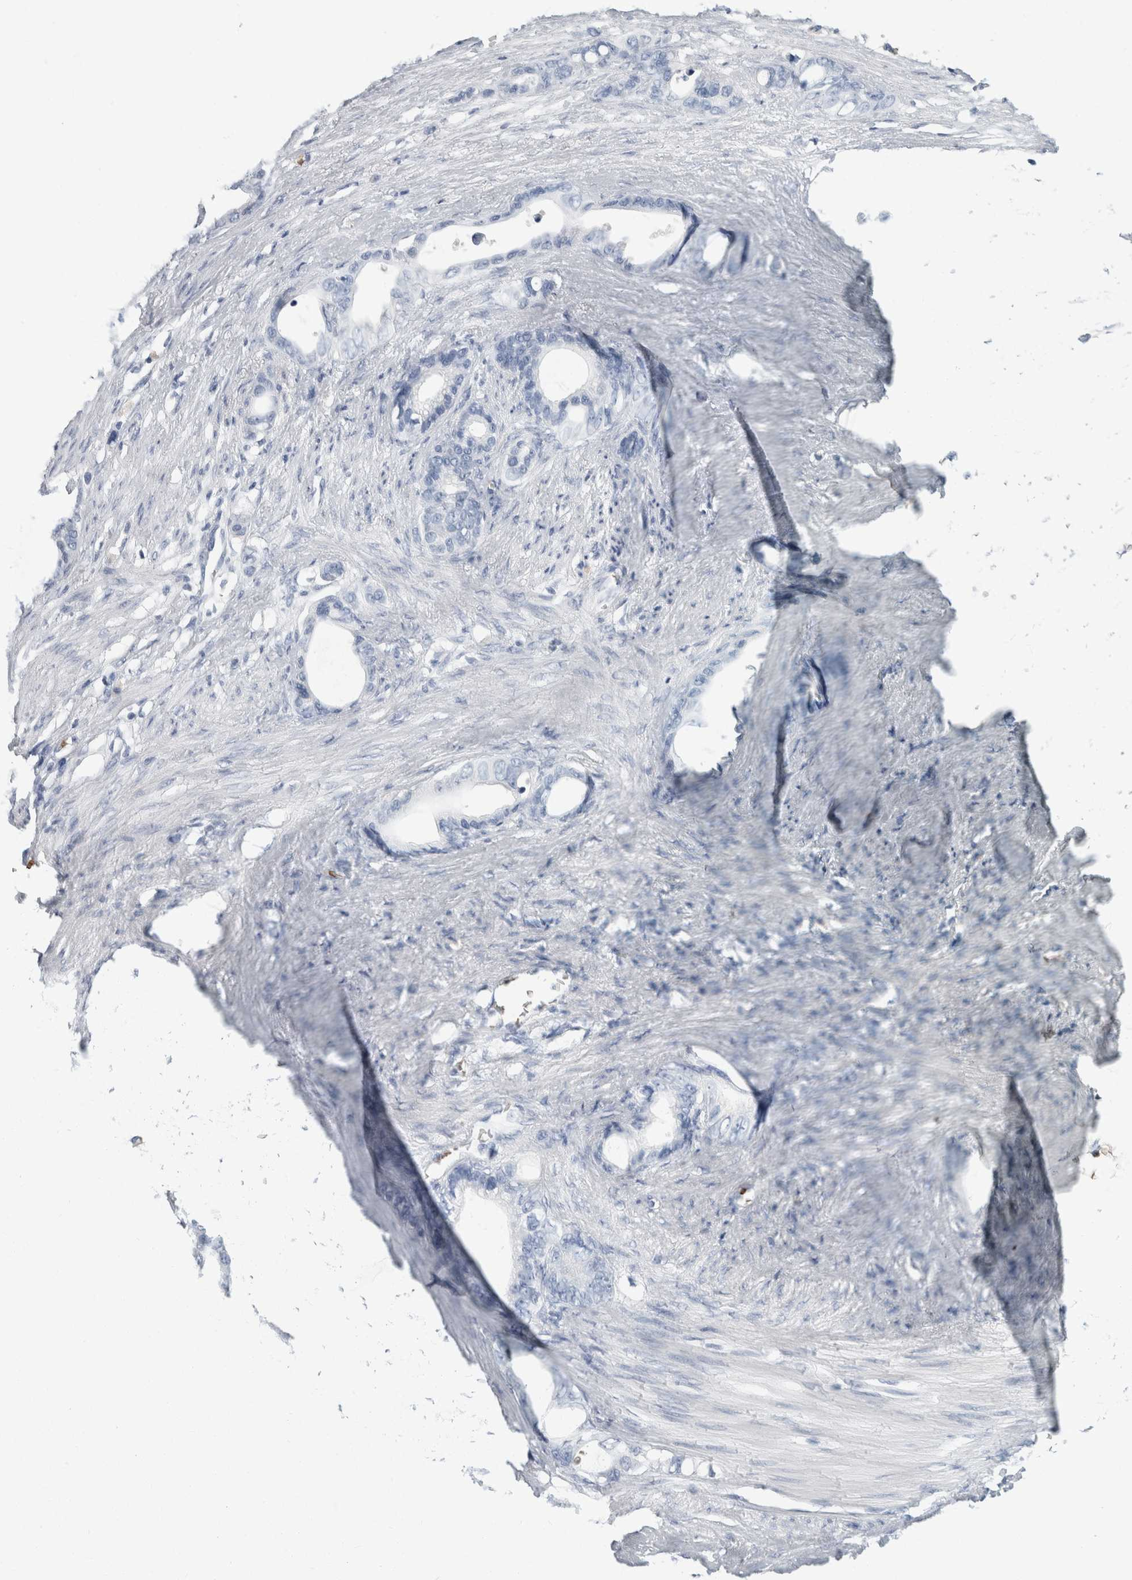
{"staining": {"intensity": "negative", "quantity": "none", "location": "none"}, "tissue": "stomach cancer", "cell_type": "Tumor cells", "image_type": "cancer", "snomed": [{"axis": "morphology", "description": "Adenocarcinoma, NOS"}, {"axis": "topography", "description": "Stomach"}], "caption": "Immunohistochemistry (IHC) photomicrograph of neoplastic tissue: stomach cancer (adenocarcinoma) stained with DAB (3,3'-diaminobenzidine) shows no significant protein staining in tumor cells. Nuclei are stained in blue.", "gene": "CA1", "patient": {"sex": "female", "age": 75}}